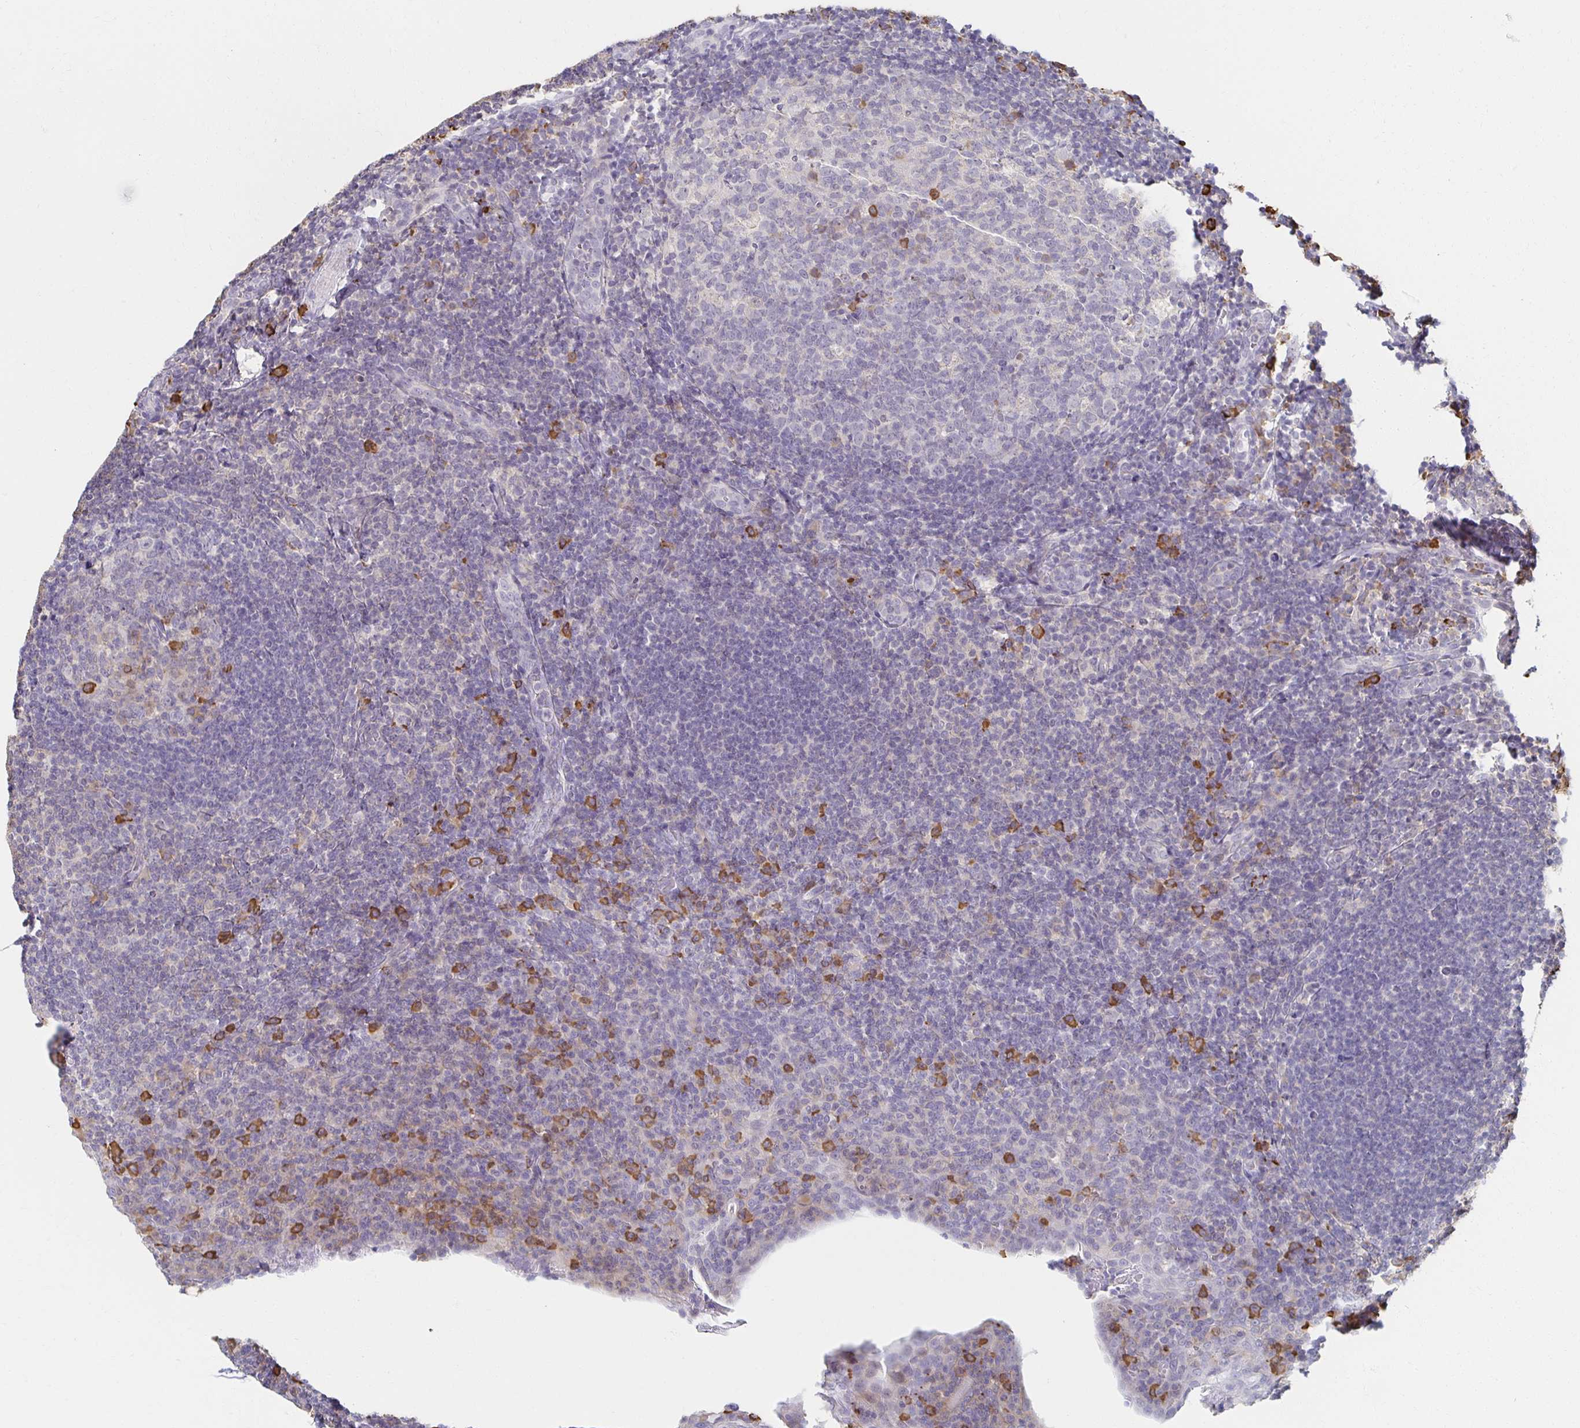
{"staining": {"intensity": "moderate", "quantity": "<25%", "location": "cytoplasmic/membranous"}, "tissue": "tonsil", "cell_type": "Germinal center cells", "image_type": "normal", "snomed": [{"axis": "morphology", "description": "Normal tissue, NOS"}, {"axis": "topography", "description": "Tonsil"}], "caption": "A high-resolution image shows immunohistochemistry staining of normal tonsil, which exhibits moderate cytoplasmic/membranous positivity in approximately <25% of germinal center cells.", "gene": "ZNF692", "patient": {"sex": "male", "age": 17}}